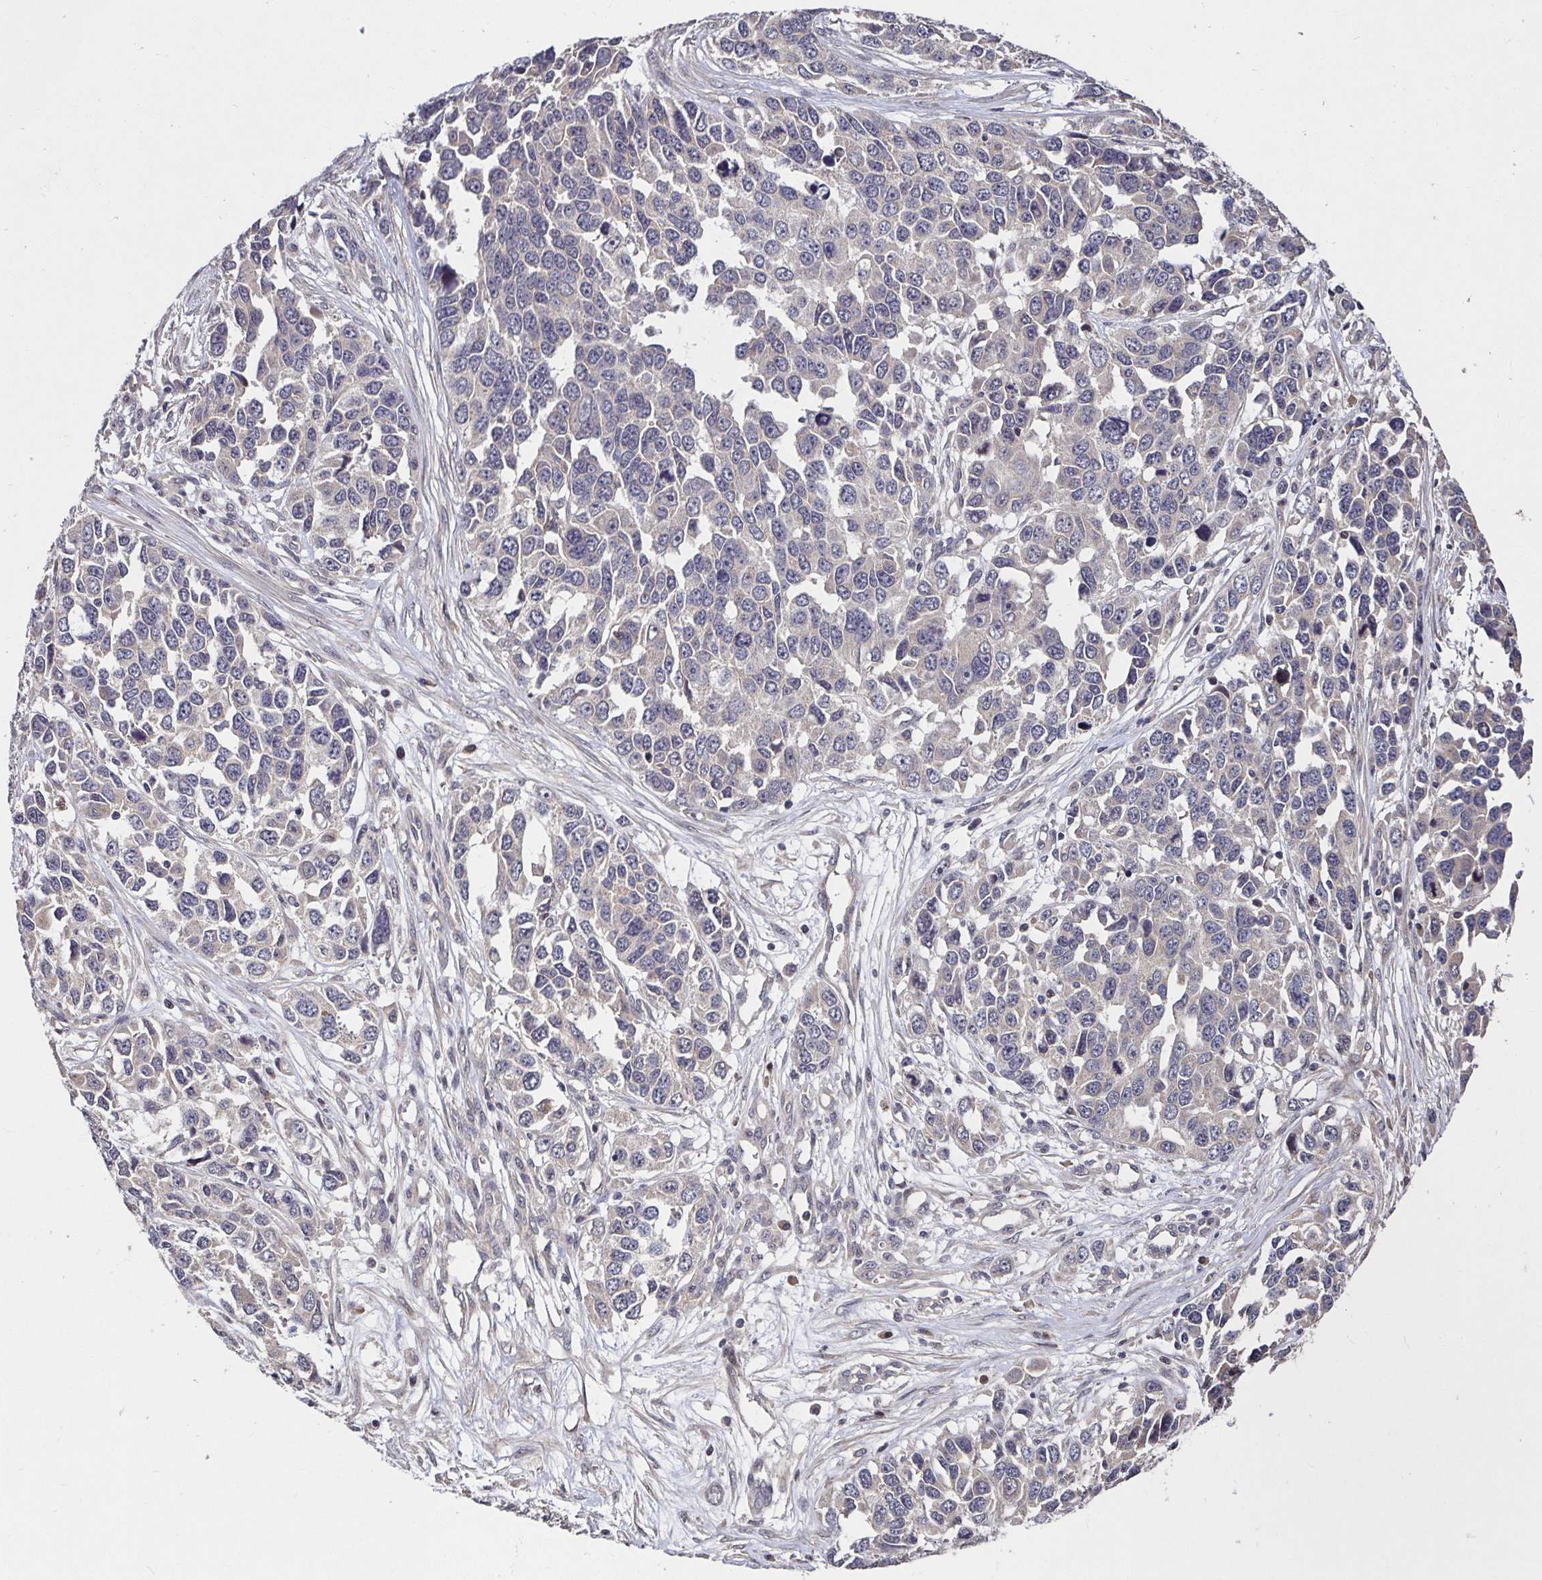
{"staining": {"intensity": "negative", "quantity": "none", "location": "none"}, "tissue": "ovarian cancer", "cell_type": "Tumor cells", "image_type": "cancer", "snomed": [{"axis": "morphology", "description": "Cystadenocarcinoma, serous, NOS"}, {"axis": "topography", "description": "Ovary"}], "caption": "Immunohistochemistry micrograph of ovarian cancer stained for a protein (brown), which displays no positivity in tumor cells.", "gene": "SMYD3", "patient": {"sex": "female", "age": 76}}